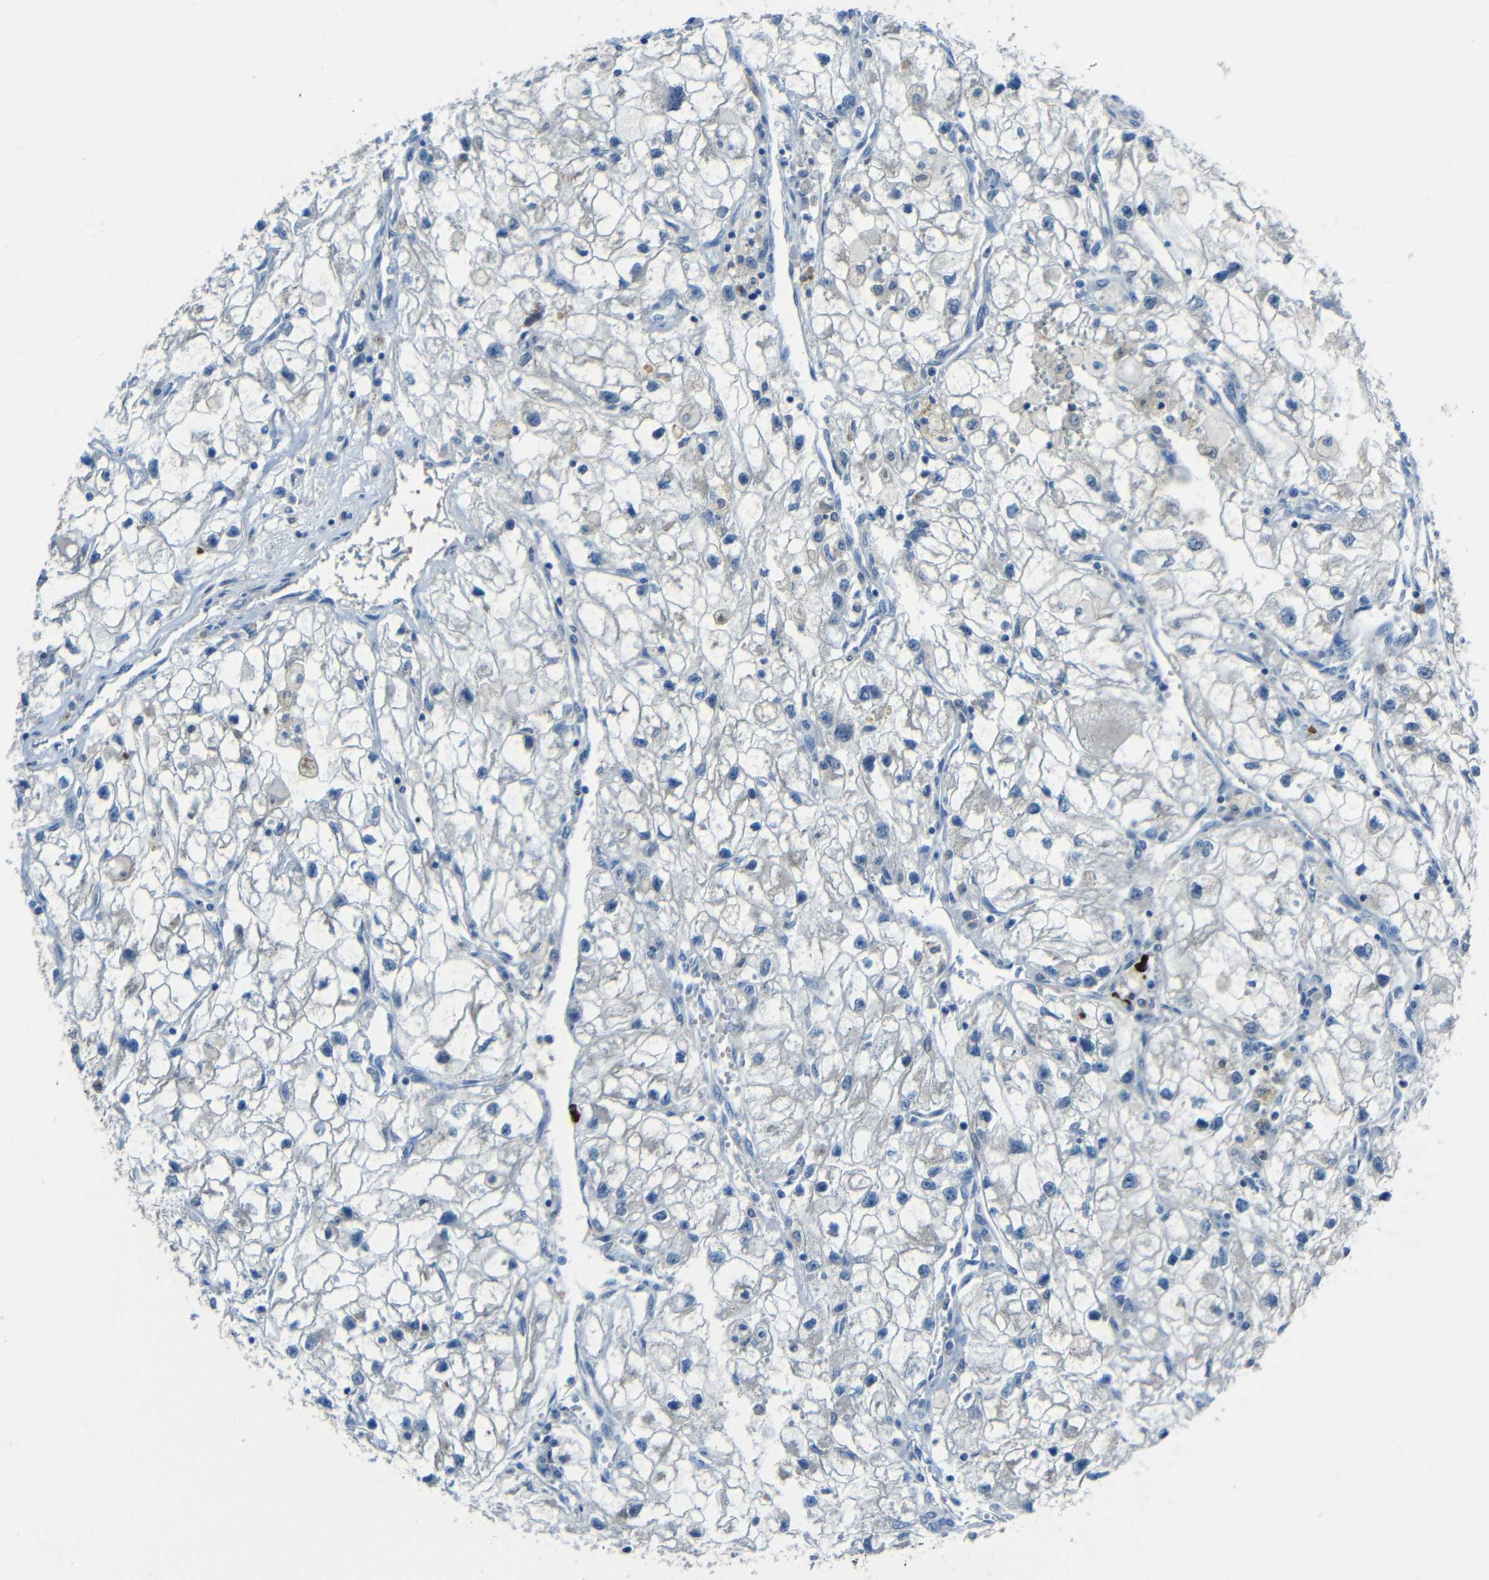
{"staining": {"intensity": "negative", "quantity": "none", "location": "none"}, "tissue": "renal cancer", "cell_type": "Tumor cells", "image_type": "cancer", "snomed": [{"axis": "morphology", "description": "Adenocarcinoma, NOS"}, {"axis": "topography", "description": "Kidney"}], "caption": "Tumor cells show no significant protein positivity in adenocarcinoma (renal).", "gene": "CYP26B1", "patient": {"sex": "female", "age": 70}}